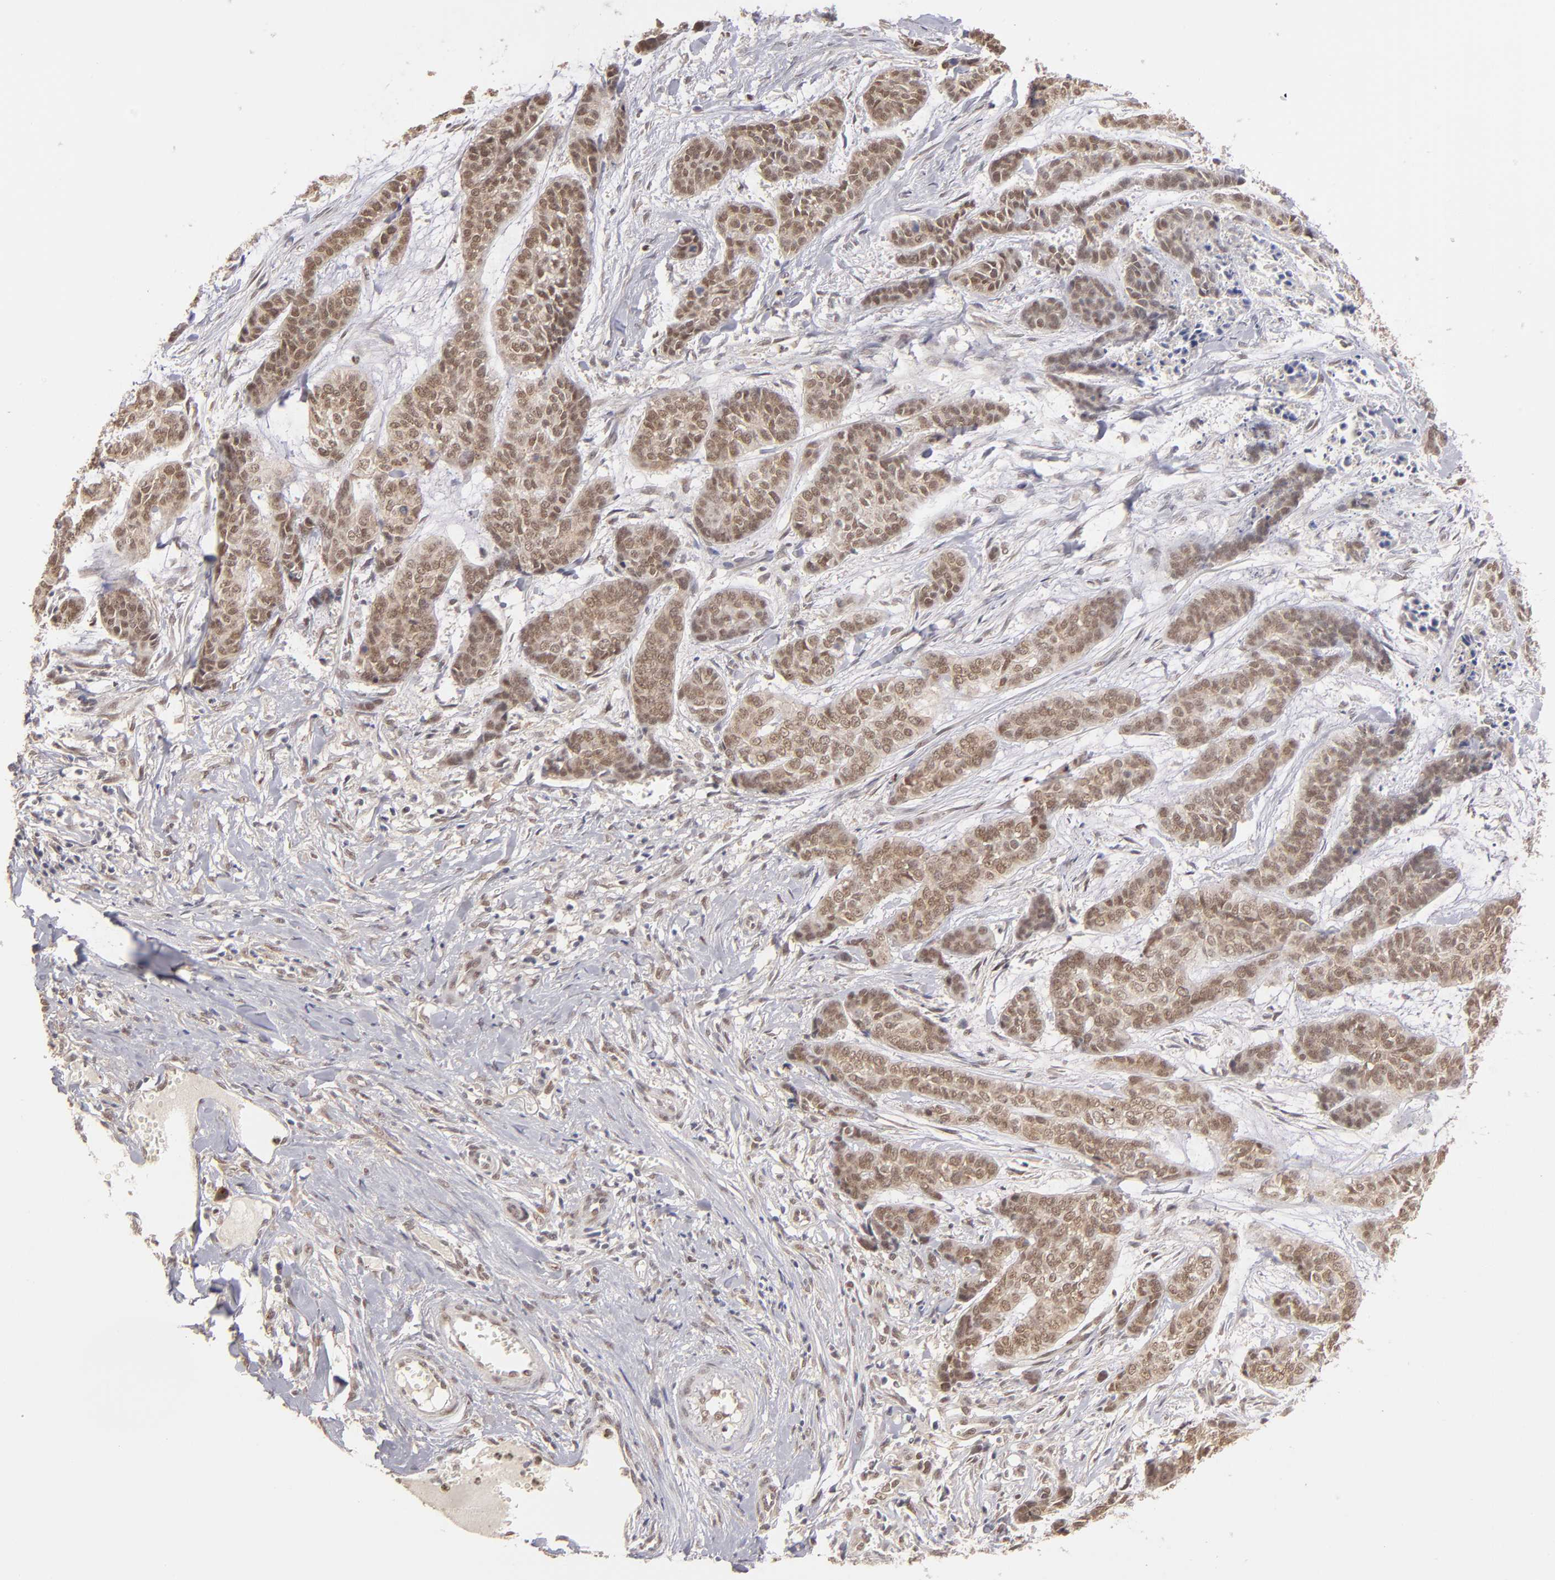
{"staining": {"intensity": "moderate", "quantity": ">75%", "location": "nuclear"}, "tissue": "skin cancer", "cell_type": "Tumor cells", "image_type": "cancer", "snomed": [{"axis": "morphology", "description": "Basal cell carcinoma"}, {"axis": "topography", "description": "Skin"}], "caption": "Skin cancer stained for a protein shows moderate nuclear positivity in tumor cells.", "gene": "NFE2", "patient": {"sex": "female", "age": 64}}